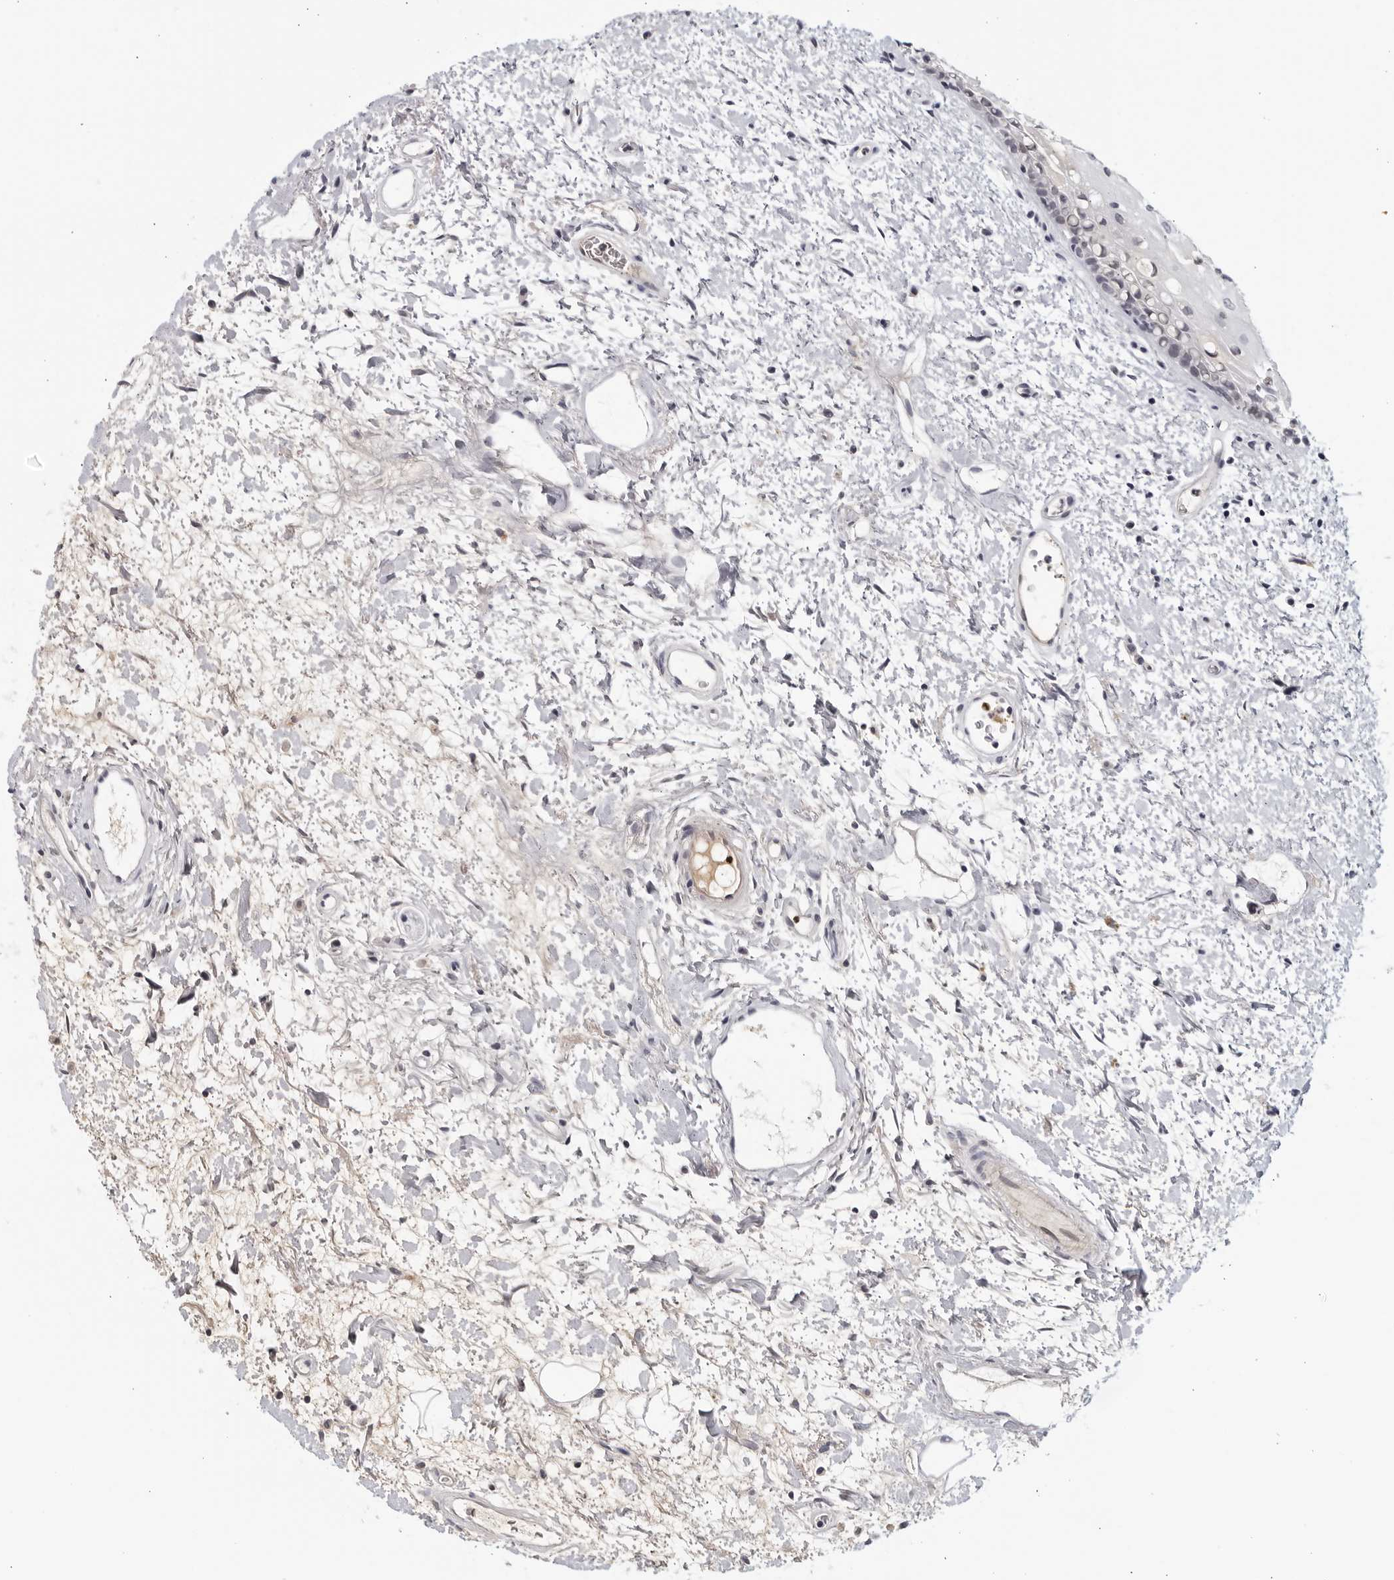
{"staining": {"intensity": "negative", "quantity": "none", "location": "none"}, "tissue": "oral mucosa", "cell_type": "Squamous epithelial cells", "image_type": "normal", "snomed": [{"axis": "morphology", "description": "Normal tissue, NOS"}, {"axis": "topography", "description": "Oral tissue"}], "caption": "Benign oral mucosa was stained to show a protein in brown. There is no significant positivity in squamous epithelial cells.", "gene": "STRADB", "patient": {"sex": "female", "age": 76}}